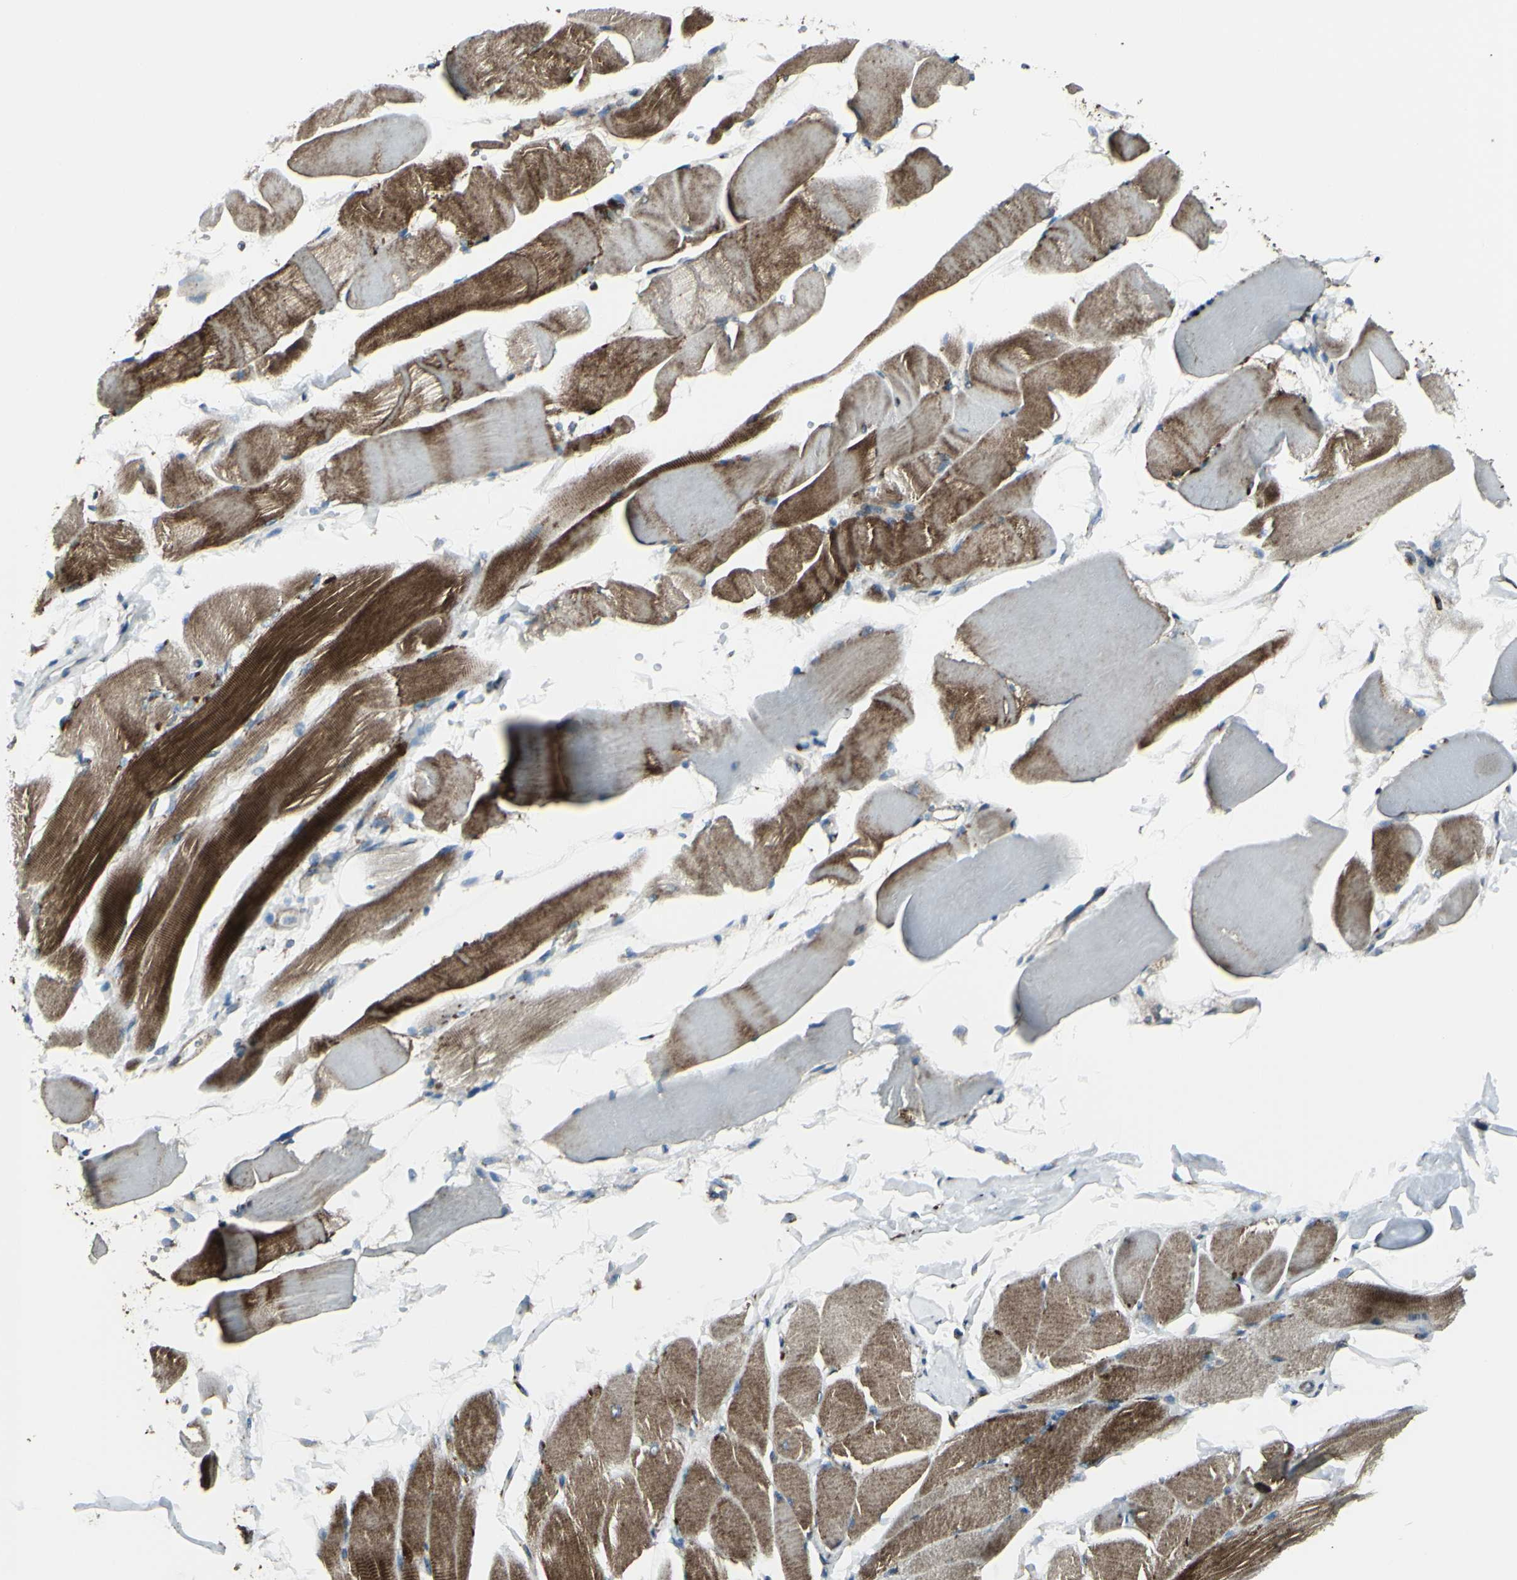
{"staining": {"intensity": "strong", "quantity": "25%-75%", "location": "cytoplasmic/membranous"}, "tissue": "skeletal muscle", "cell_type": "Myocytes", "image_type": "normal", "snomed": [{"axis": "morphology", "description": "Normal tissue, NOS"}, {"axis": "topography", "description": "Skeletal muscle"}, {"axis": "topography", "description": "Peripheral nerve tissue"}], "caption": "Protein expression analysis of benign skeletal muscle exhibits strong cytoplasmic/membranous expression in about 25%-75% of myocytes. The staining was performed using DAB (3,3'-diaminobenzidine) to visualize the protein expression in brown, while the nuclei were stained in blue with hematoxylin (Magnification: 20x).", "gene": "NAPA", "patient": {"sex": "female", "age": 84}}